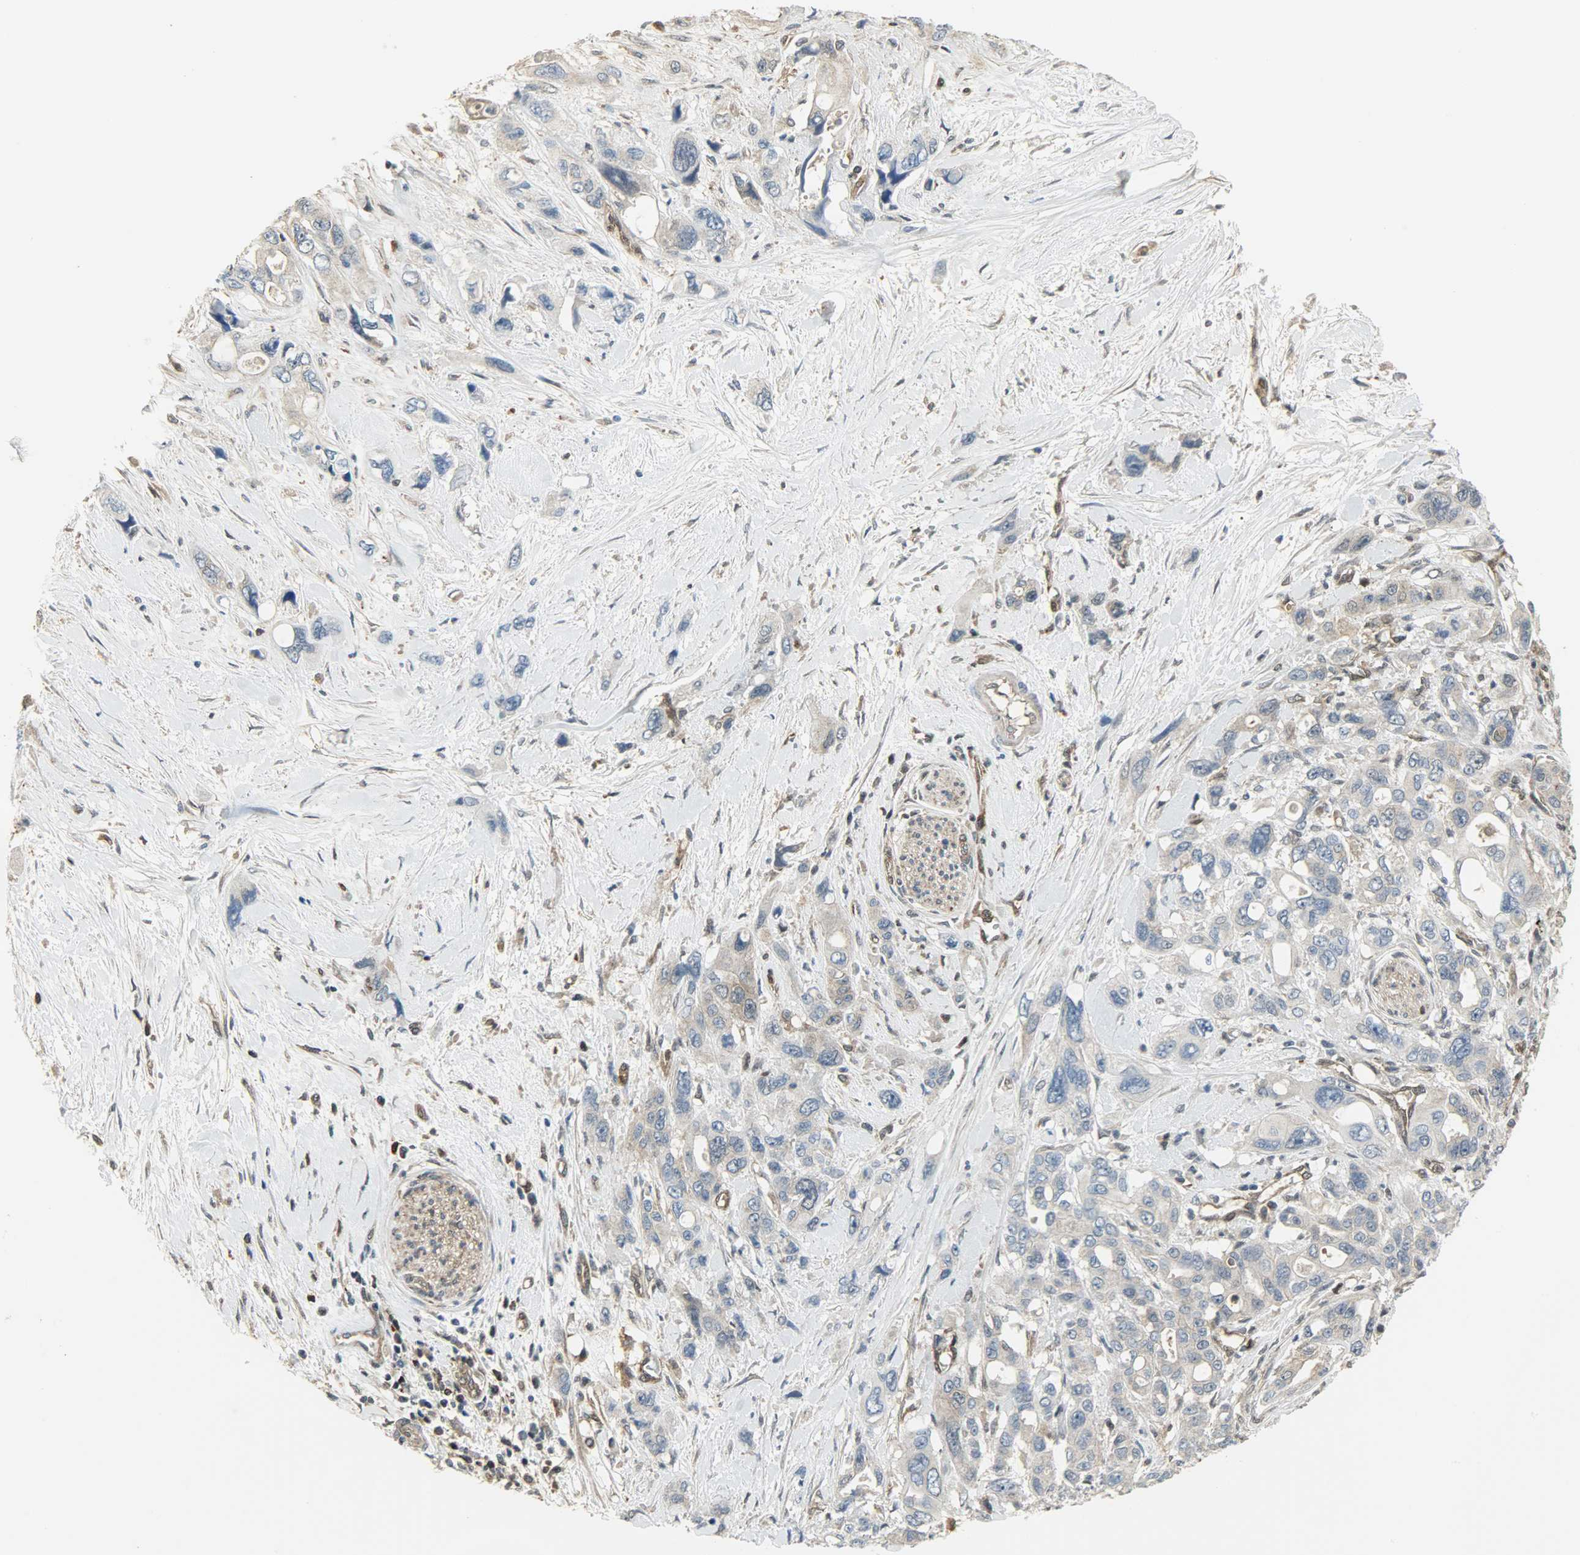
{"staining": {"intensity": "weak", "quantity": "25%-75%", "location": "cytoplasmic/membranous"}, "tissue": "pancreatic cancer", "cell_type": "Tumor cells", "image_type": "cancer", "snomed": [{"axis": "morphology", "description": "Adenocarcinoma, NOS"}, {"axis": "topography", "description": "Pancreas"}], "caption": "Immunohistochemical staining of pancreatic cancer (adenocarcinoma) shows low levels of weak cytoplasmic/membranous staining in approximately 25%-75% of tumor cells. (DAB (3,3'-diaminobenzidine) IHC, brown staining for protein, blue staining for nuclei).", "gene": "LDHB", "patient": {"sex": "male", "age": 46}}